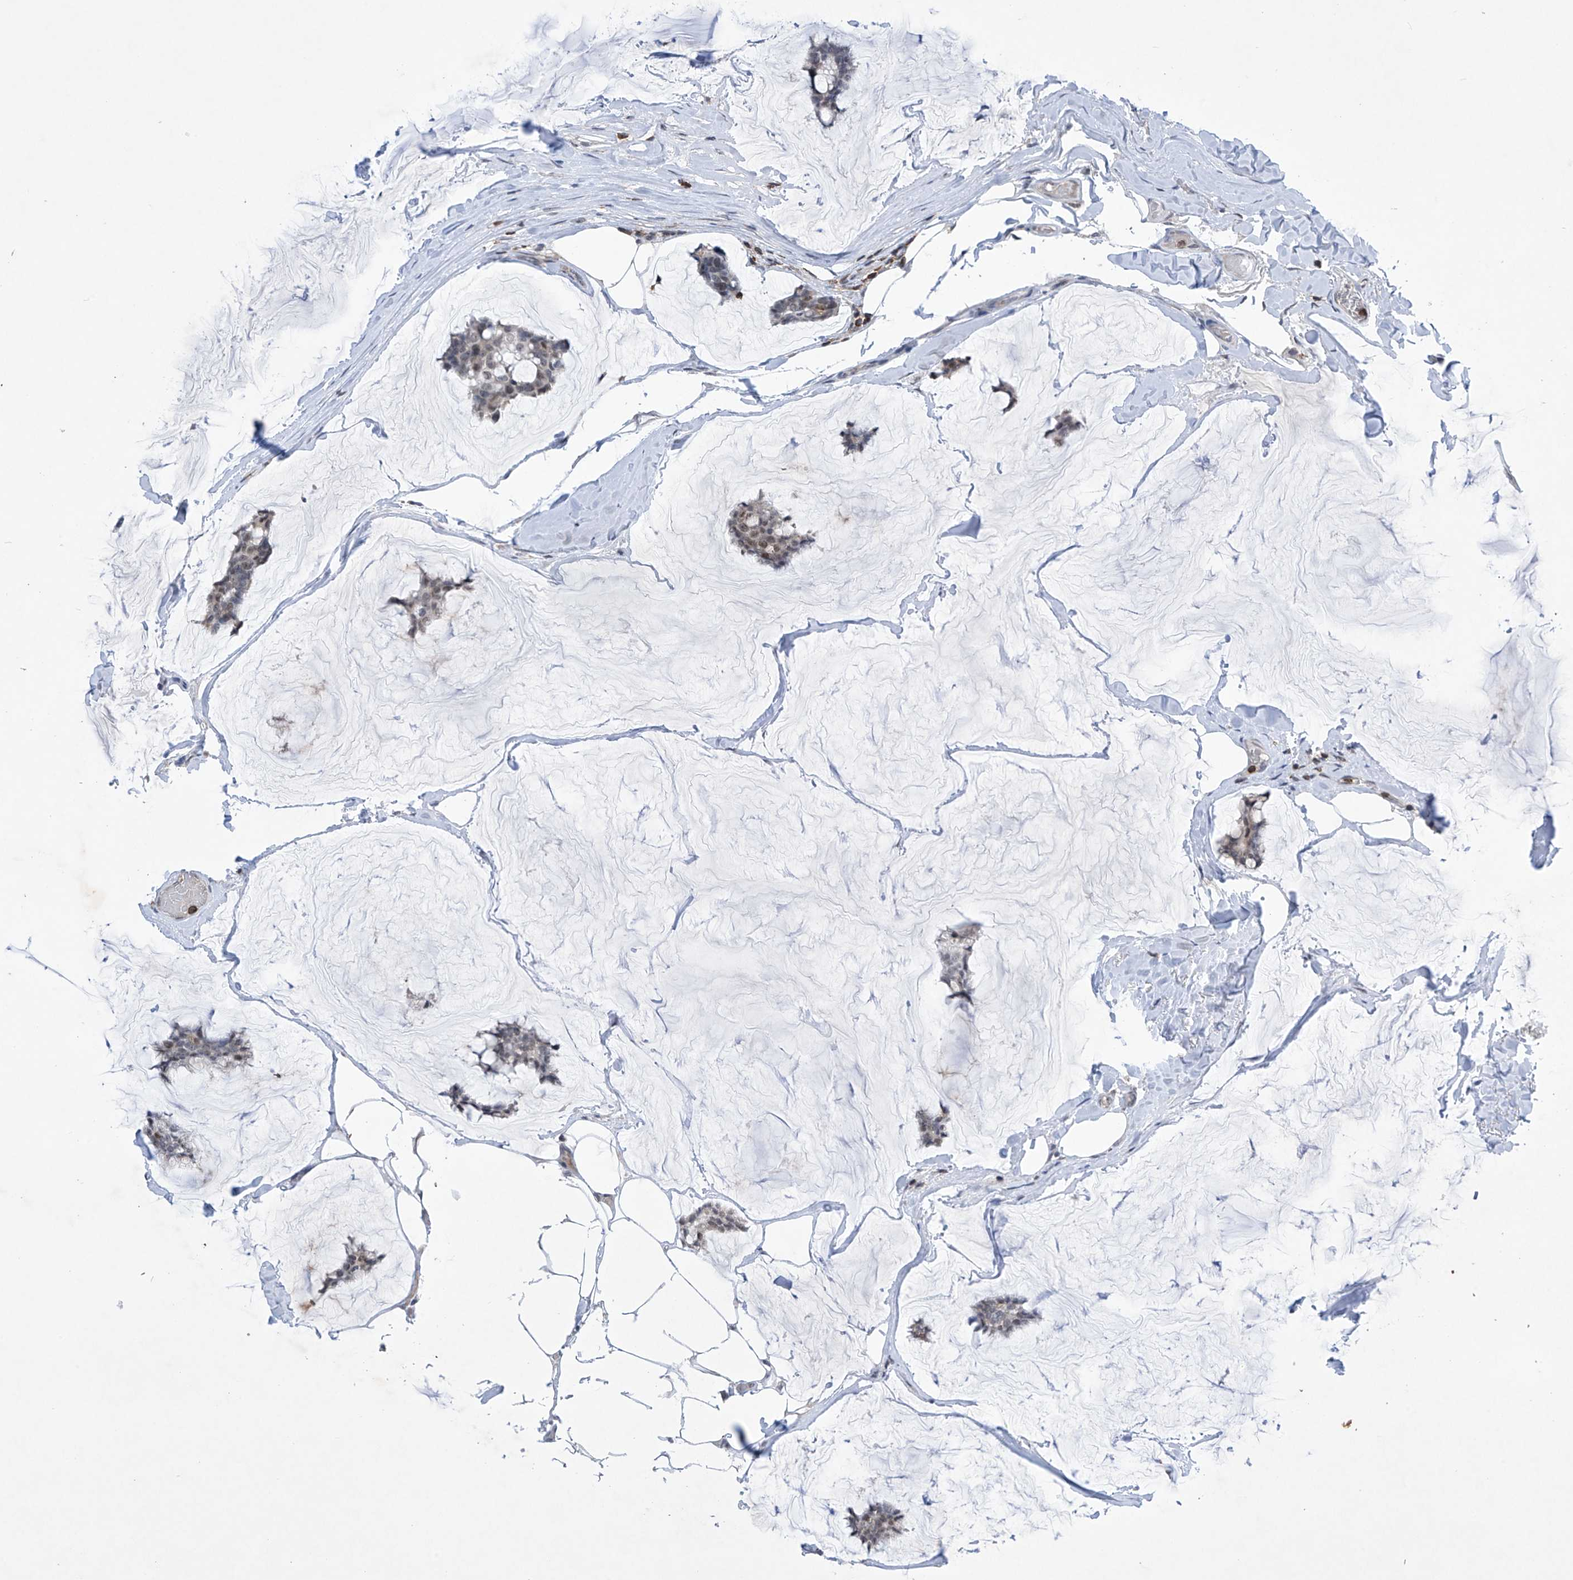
{"staining": {"intensity": "weak", "quantity": "25%-75%", "location": "nuclear"}, "tissue": "breast cancer", "cell_type": "Tumor cells", "image_type": "cancer", "snomed": [{"axis": "morphology", "description": "Duct carcinoma"}, {"axis": "topography", "description": "Breast"}], "caption": "Invasive ductal carcinoma (breast) stained for a protein shows weak nuclear positivity in tumor cells.", "gene": "MSL3", "patient": {"sex": "female", "age": 93}}